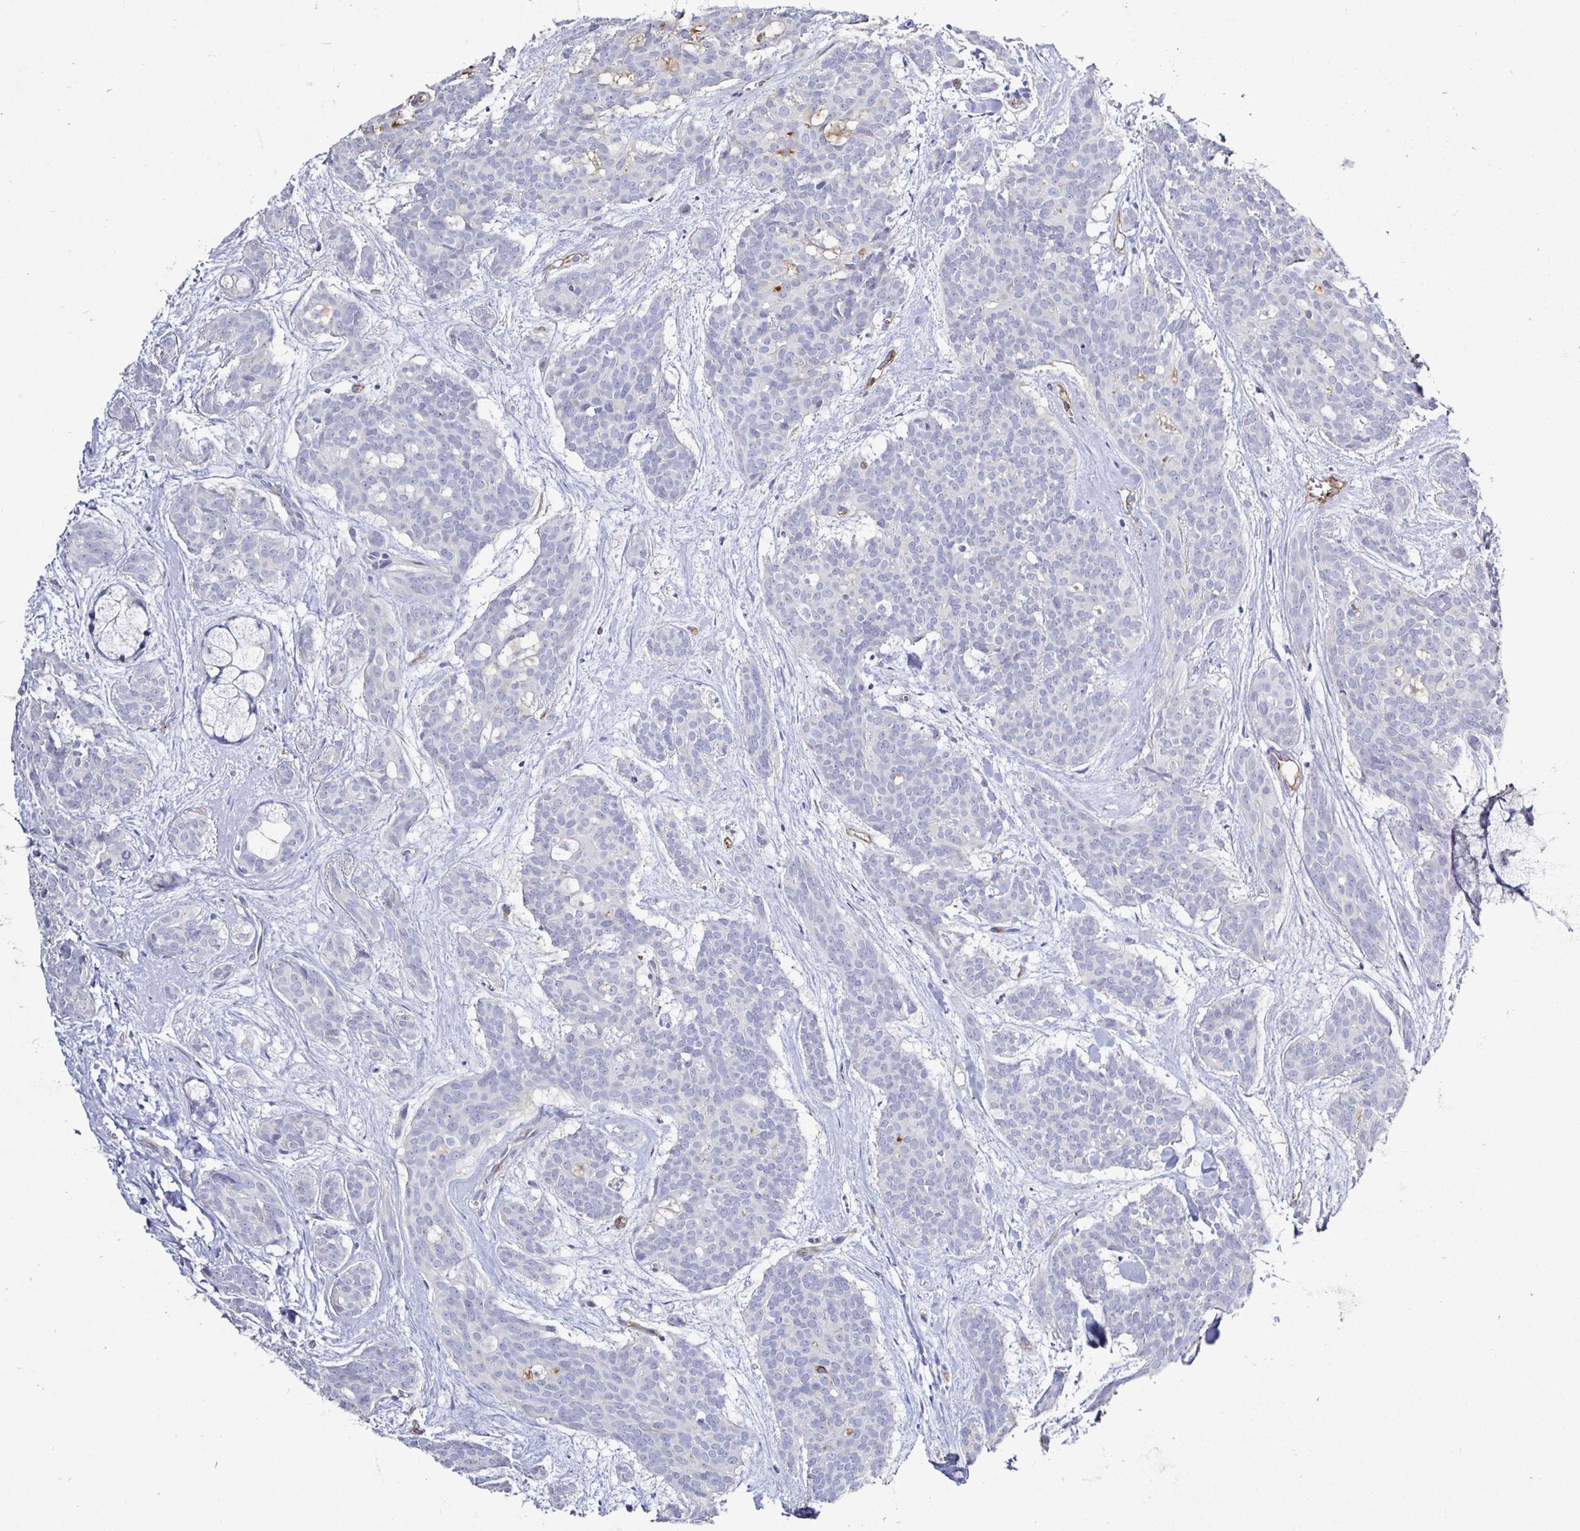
{"staining": {"intensity": "negative", "quantity": "none", "location": "none"}, "tissue": "head and neck cancer", "cell_type": "Tumor cells", "image_type": "cancer", "snomed": [{"axis": "morphology", "description": "Adenocarcinoma, NOS"}, {"axis": "topography", "description": "Head-Neck"}], "caption": "This is an IHC histopathology image of human adenocarcinoma (head and neck). There is no expression in tumor cells.", "gene": "ACSBG2", "patient": {"sex": "male", "age": 66}}